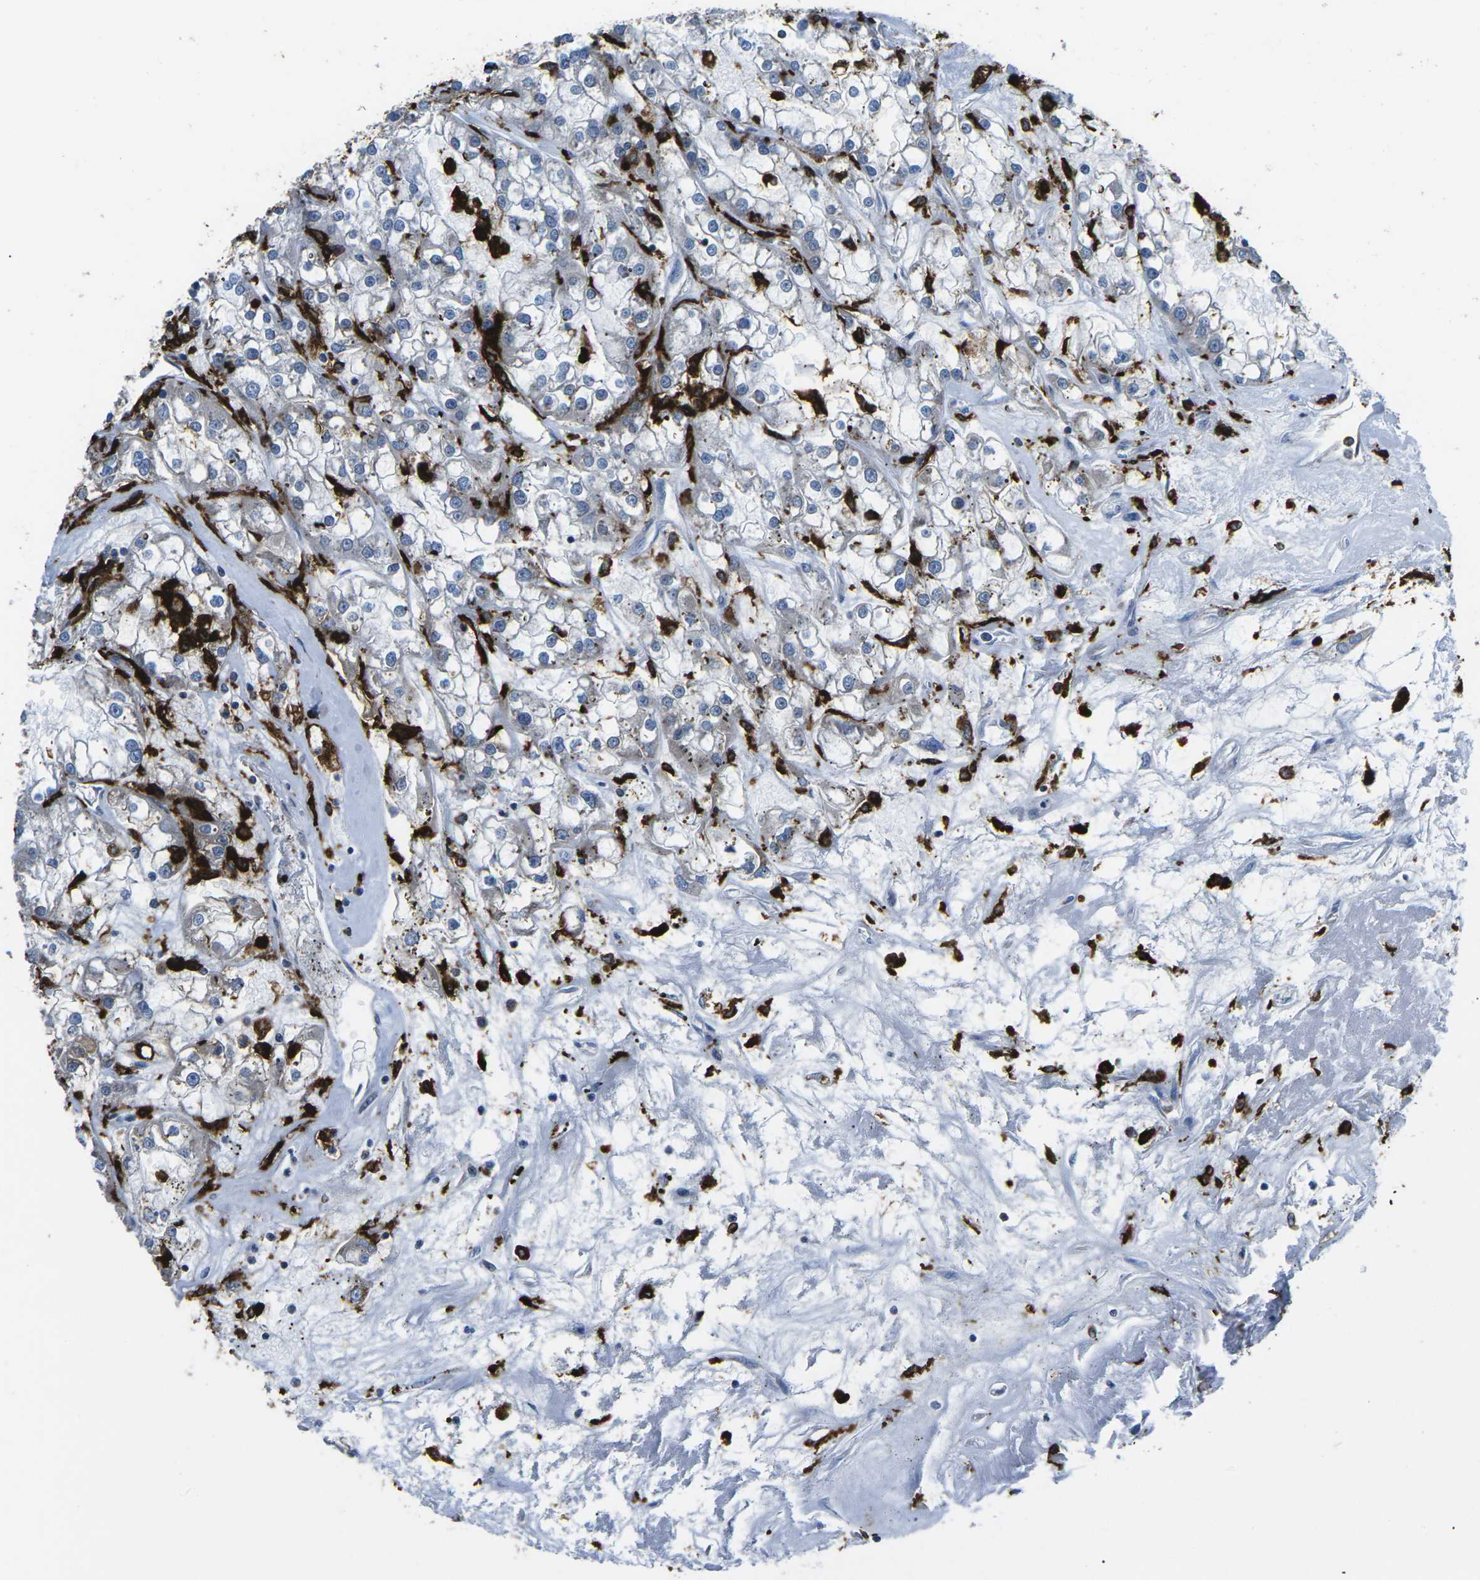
{"staining": {"intensity": "negative", "quantity": "none", "location": "none"}, "tissue": "renal cancer", "cell_type": "Tumor cells", "image_type": "cancer", "snomed": [{"axis": "morphology", "description": "Adenocarcinoma, NOS"}, {"axis": "topography", "description": "Kidney"}], "caption": "This is a photomicrograph of immunohistochemistry (IHC) staining of renal adenocarcinoma, which shows no expression in tumor cells. The staining is performed using DAB brown chromogen with nuclei counter-stained in using hematoxylin.", "gene": "PTPN1", "patient": {"sex": "female", "age": 52}}